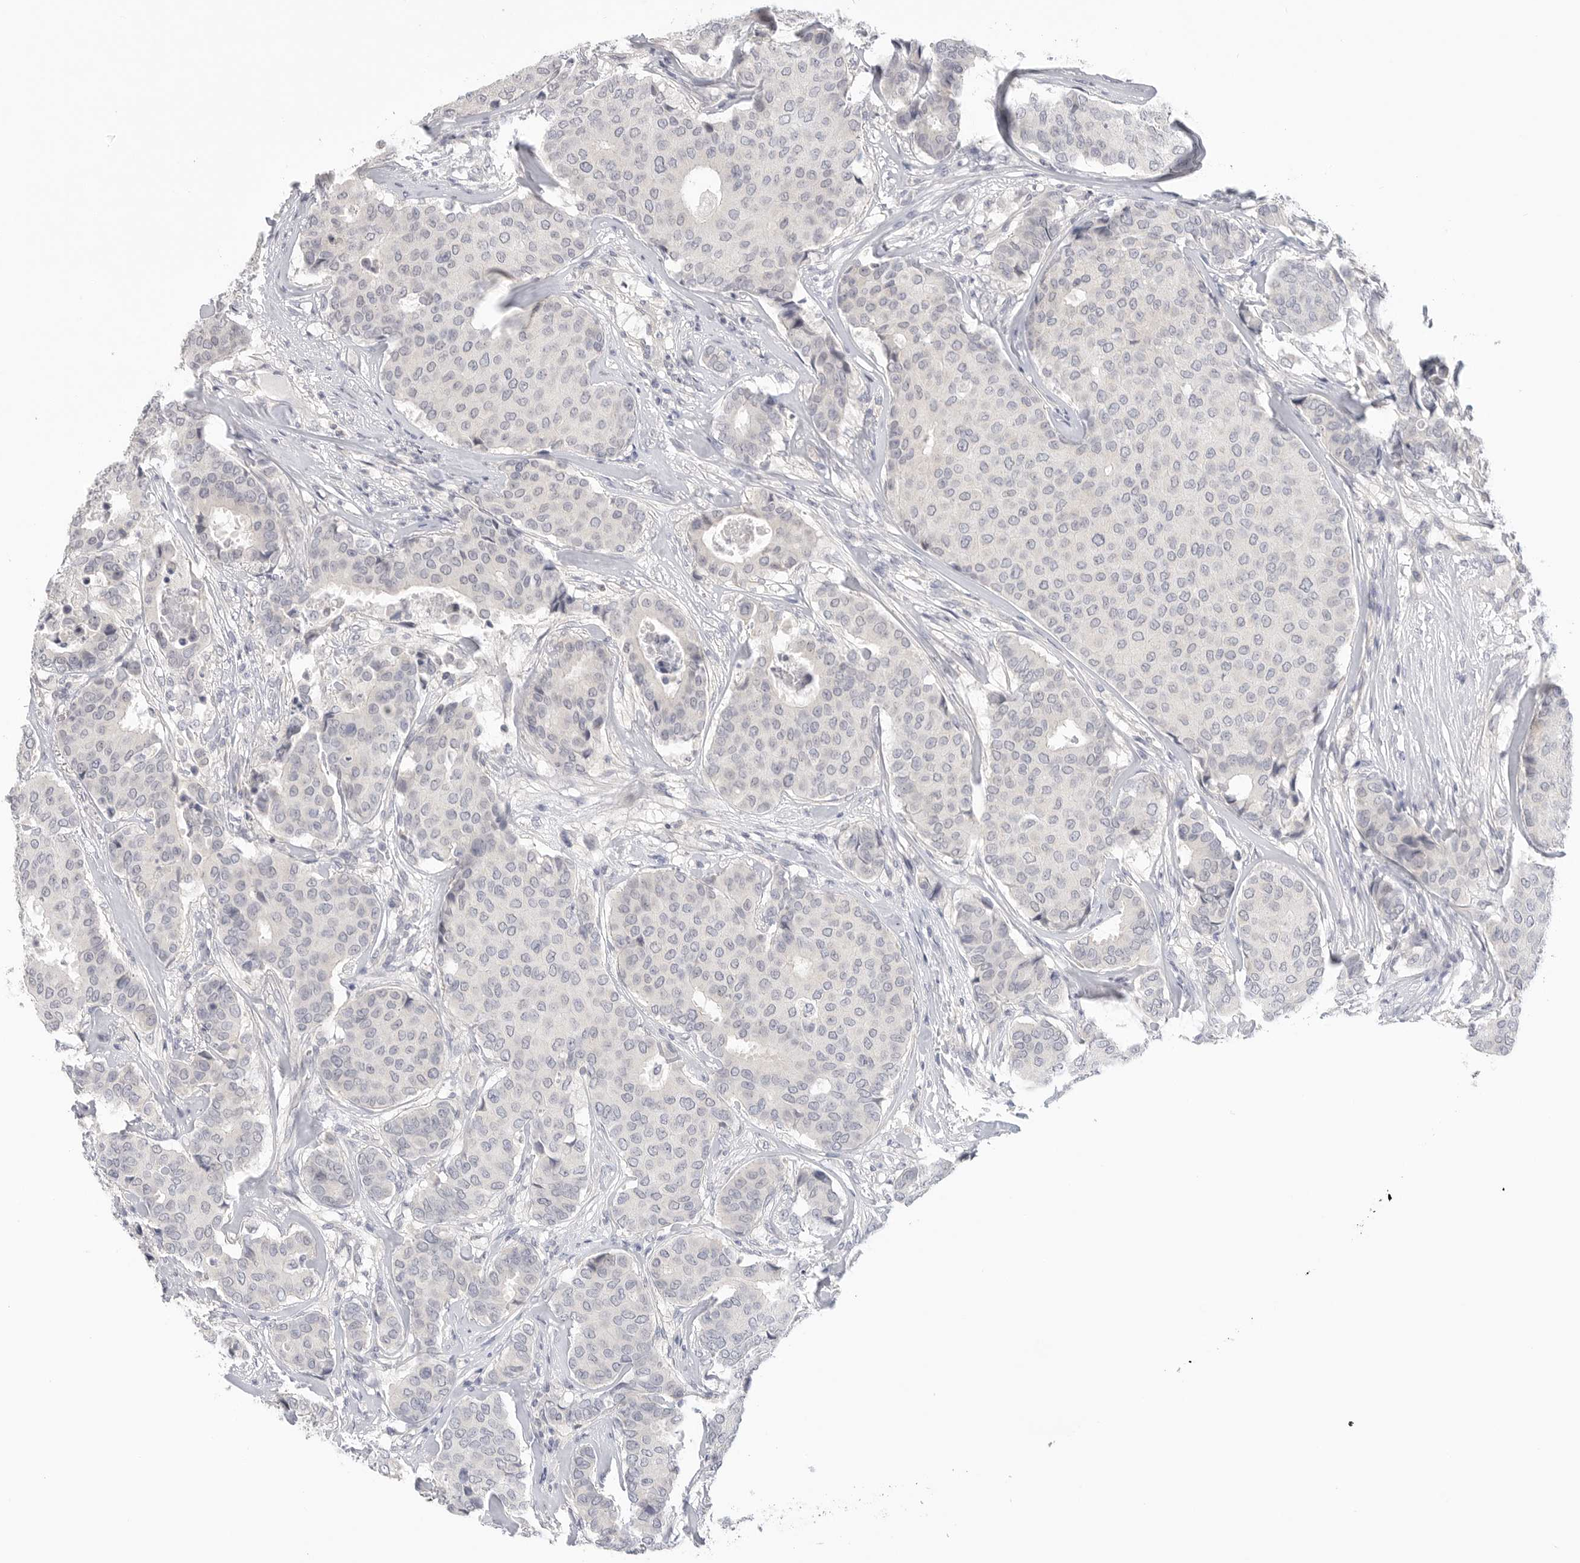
{"staining": {"intensity": "negative", "quantity": "none", "location": "none"}, "tissue": "breast cancer", "cell_type": "Tumor cells", "image_type": "cancer", "snomed": [{"axis": "morphology", "description": "Duct carcinoma"}, {"axis": "topography", "description": "Breast"}], "caption": "Tumor cells are negative for protein expression in human breast infiltrating ductal carcinoma.", "gene": "FBN2", "patient": {"sex": "female", "age": 75}}